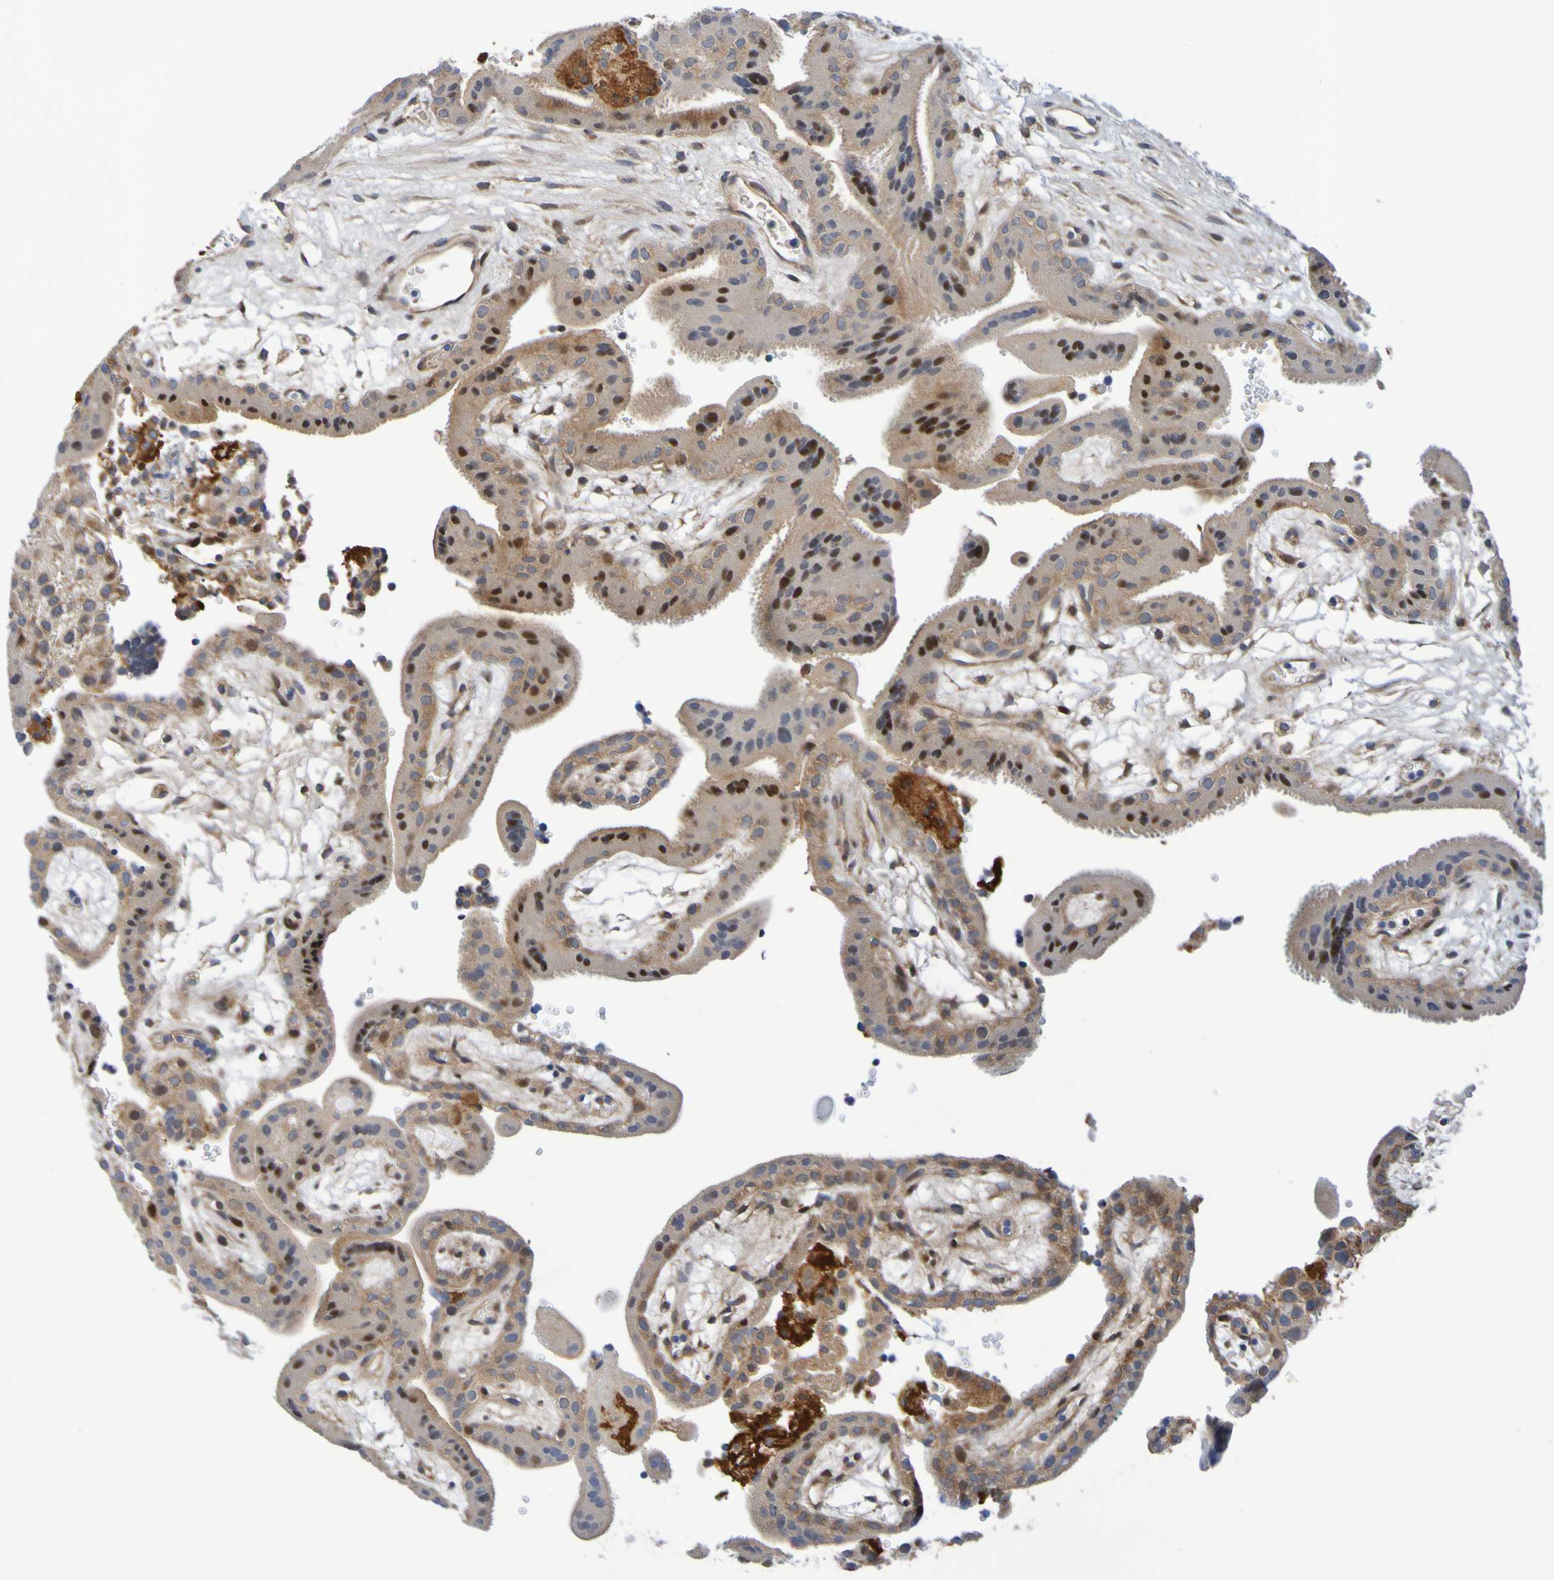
{"staining": {"intensity": "strong", "quantity": ">75%", "location": "cytoplasmic/membranous"}, "tissue": "placenta", "cell_type": "Decidual cells", "image_type": "normal", "snomed": [{"axis": "morphology", "description": "Normal tissue, NOS"}, {"axis": "topography", "description": "Placenta"}], "caption": "Decidual cells demonstrate high levels of strong cytoplasmic/membranous positivity in about >75% of cells in benign human placenta.", "gene": "CCDC51", "patient": {"sex": "female", "age": 18}}